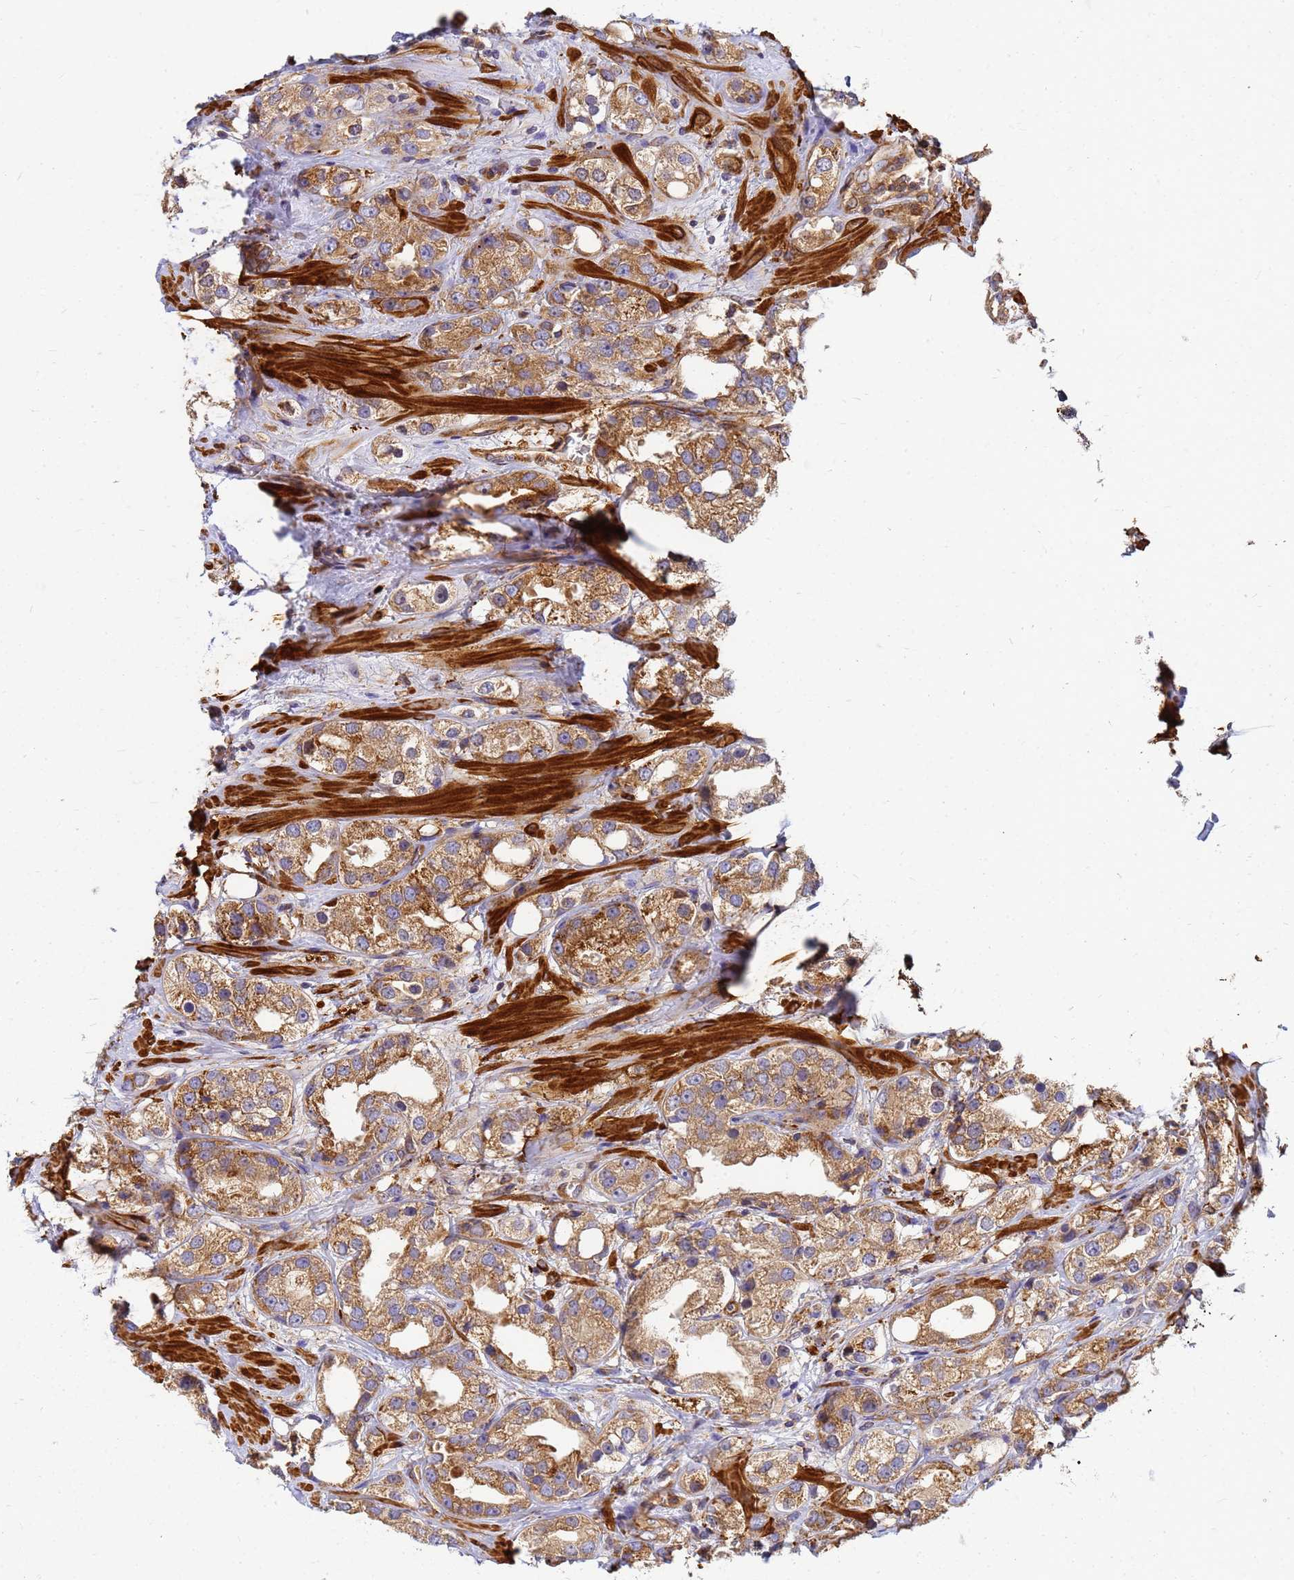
{"staining": {"intensity": "moderate", "quantity": ">75%", "location": "cytoplasmic/membranous"}, "tissue": "prostate cancer", "cell_type": "Tumor cells", "image_type": "cancer", "snomed": [{"axis": "morphology", "description": "Adenocarcinoma, NOS"}, {"axis": "topography", "description": "Prostate"}], "caption": "Moderate cytoplasmic/membranous protein expression is seen in about >75% of tumor cells in prostate cancer.", "gene": "C2CD5", "patient": {"sex": "male", "age": 79}}